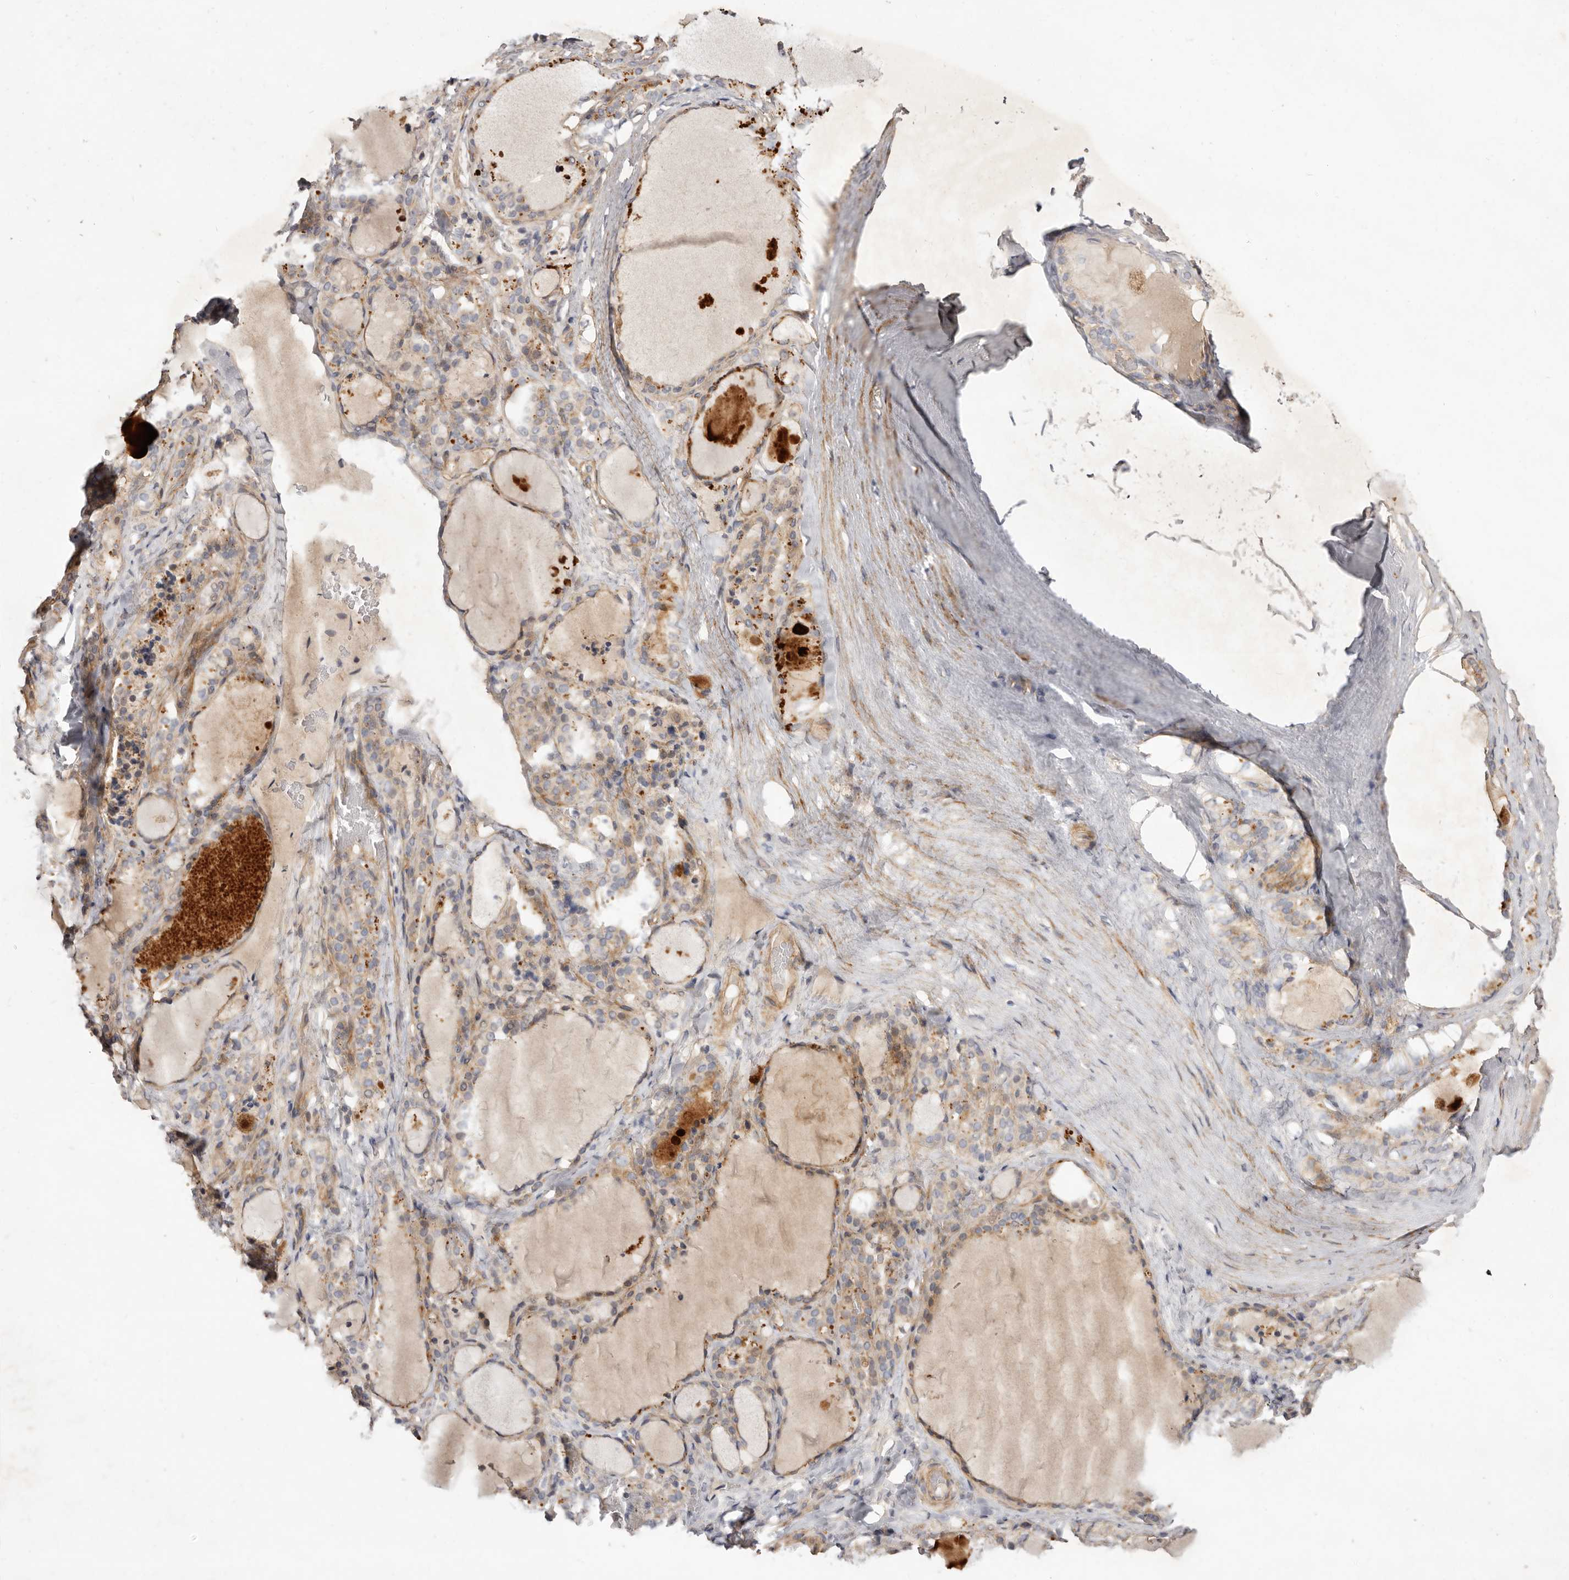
{"staining": {"intensity": "weak", "quantity": ">75%", "location": "cytoplasmic/membranous"}, "tissue": "thyroid gland", "cell_type": "Glandular cells", "image_type": "normal", "snomed": [{"axis": "morphology", "description": "Normal tissue, NOS"}, {"axis": "topography", "description": "Thyroid gland"}], "caption": "High-magnification brightfield microscopy of benign thyroid gland stained with DAB (brown) and counterstained with hematoxylin (blue). glandular cells exhibit weak cytoplasmic/membranous expression is identified in approximately>75% of cells.", "gene": "ADAMTS9", "patient": {"sex": "female", "age": 22}}